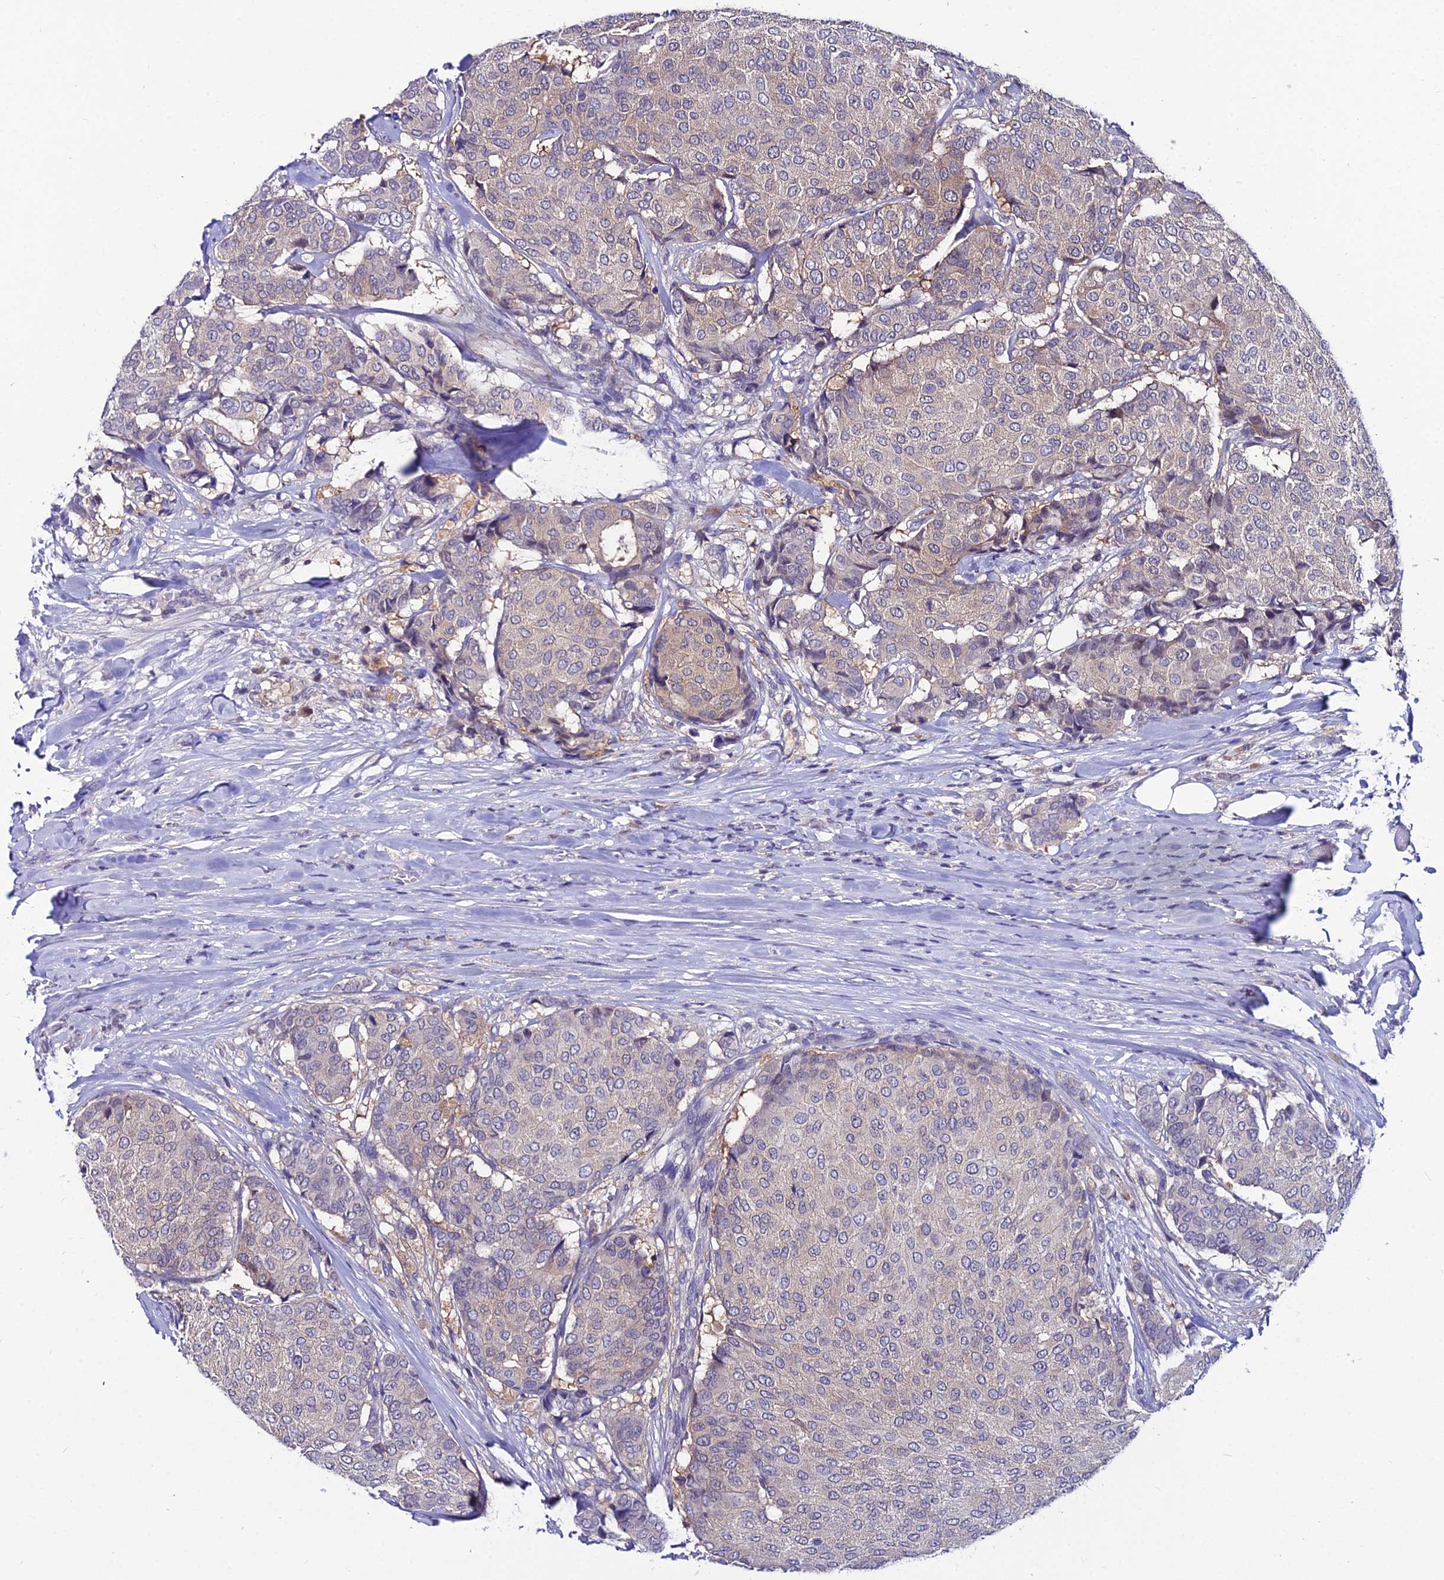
{"staining": {"intensity": "weak", "quantity": "<25%", "location": "cytoplasmic/membranous"}, "tissue": "breast cancer", "cell_type": "Tumor cells", "image_type": "cancer", "snomed": [{"axis": "morphology", "description": "Duct carcinoma"}, {"axis": "topography", "description": "Breast"}], "caption": "This is an immunohistochemistry (IHC) photomicrograph of breast cancer. There is no staining in tumor cells.", "gene": "LGALS7", "patient": {"sex": "female", "age": 75}}